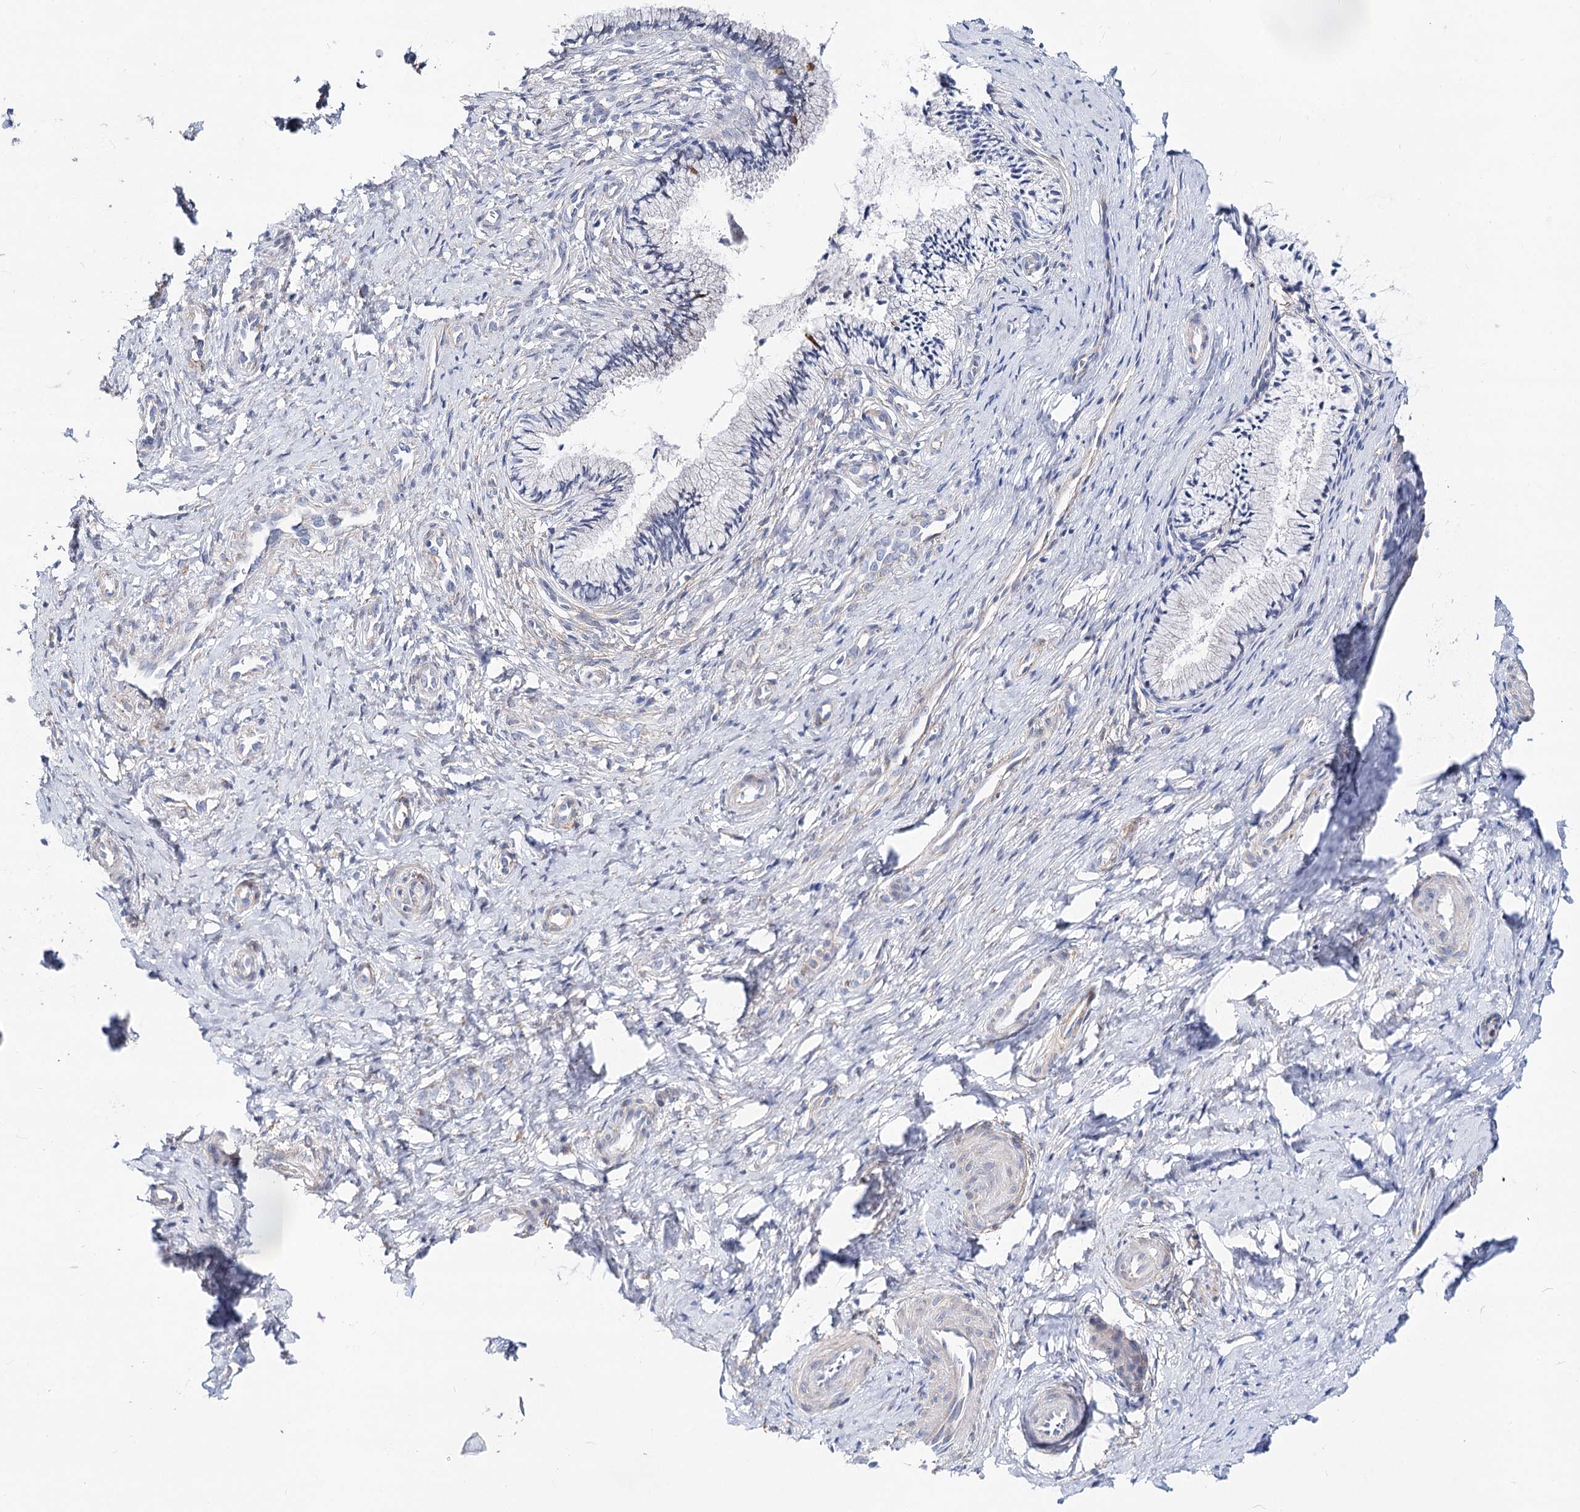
{"staining": {"intensity": "negative", "quantity": "none", "location": "none"}, "tissue": "cervix", "cell_type": "Glandular cells", "image_type": "normal", "snomed": [{"axis": "morphology", "description": "Normal tissue, NOS"}, {"axis": "topography", "description": "Cervix"}], "caption": "Immunohistochemistry (IHC) photomicrograph of benign human cervix stained for a protein (brown), which shows no expression in glandular cells. The staining is performed using DAB (3,3'-diaminobenzidine) brown chromogen with nuclei counter-stained in using hematoxylin.", "gene": "TEX12", "patient": {"sex": "female", "age": 36}}